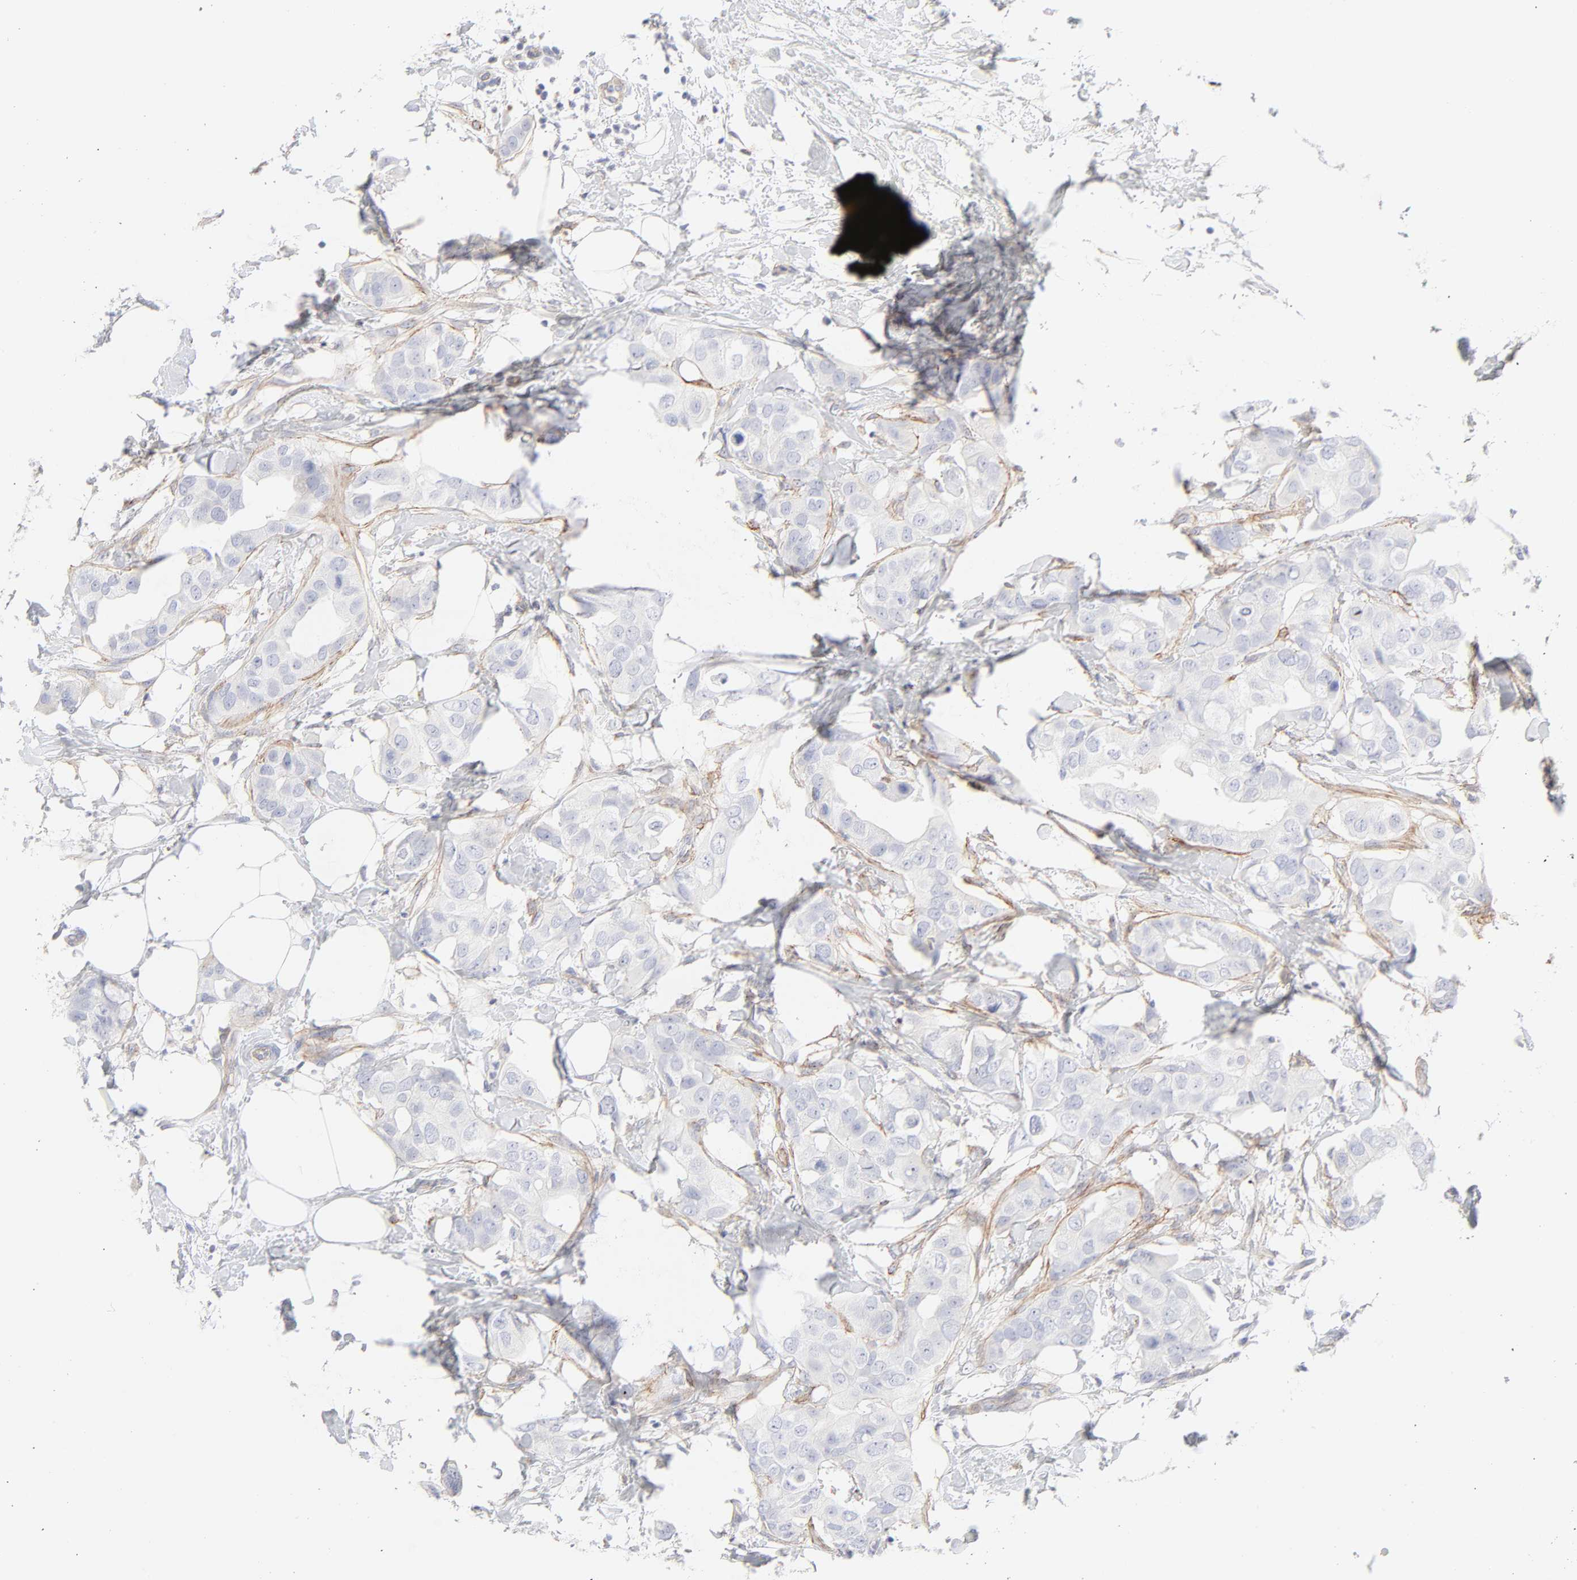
{"staining": {"intensity": "negative", "quantity": "none", "location": "none"}, "tissue": "breast cancer", "cell_type": "Tumor cells", "image_type": "cancer", "snomed": [{"axis": "morphology", "description": "Duct carcinoma"}, {"axis": "topography", "description": "Breast"}], "caption": "This is a image of immunohistochemistry (IHC) staining of infiltrating ductal carcinoma (breast), which shows no staining in tumor cells.", "gene": "ITGA5", "patient": {"sex": "female", "age": 40}}